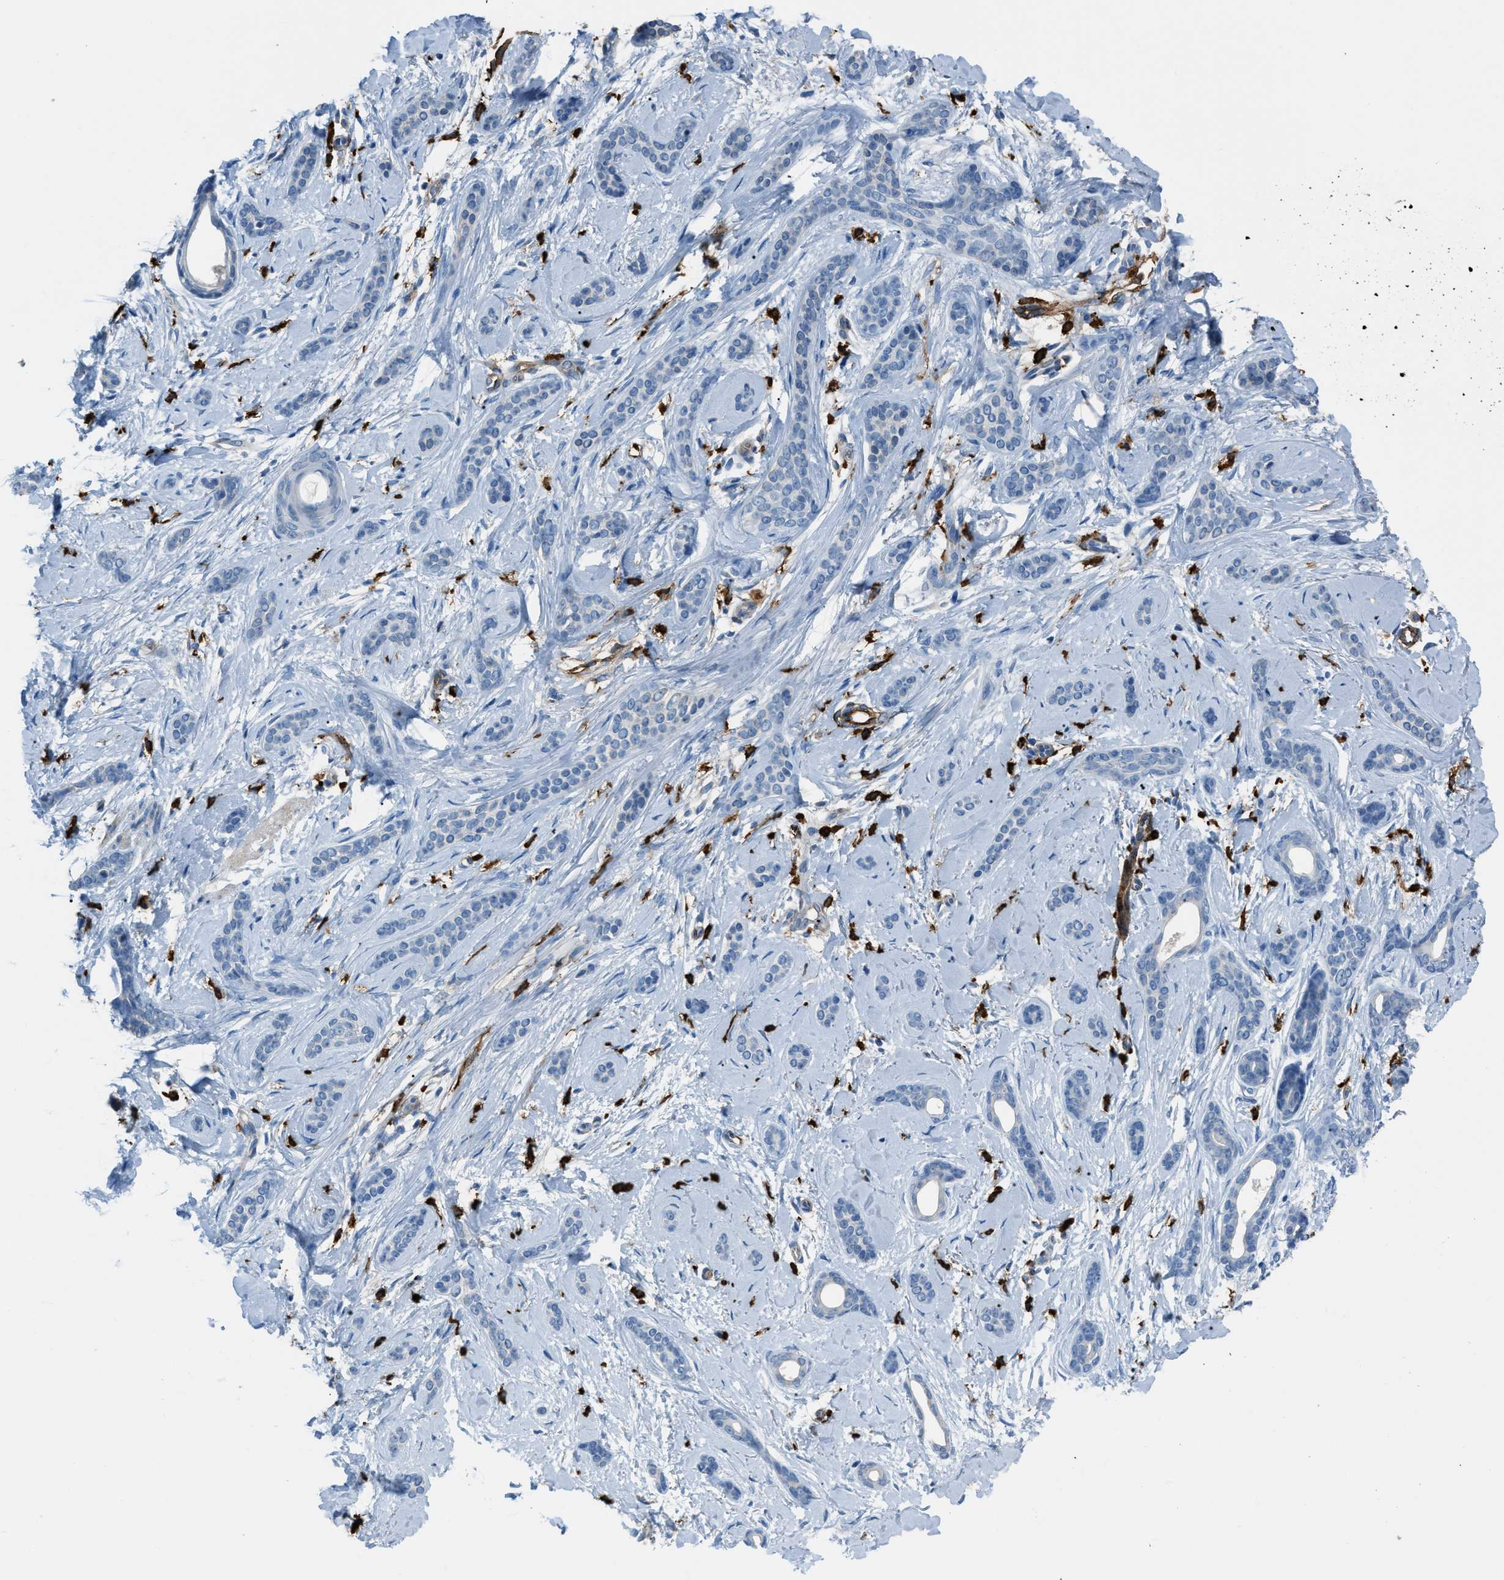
{"staining": {"intensity": "negative", "quantity": "none", "location": "none"}, "tissue": "skin cancer", "cell_type": "Tumor cells", "image_type": "cancer", "snomed": [{"axis": "morphology", "description": "Basal cell carcinoma"}, {"axis": "morphology", "description": "Adnexal tumor, benign"}, {"axis": "topography", "description": "Skin"}], "caption": "DAB (3,3'-diaminobenzidine) immunohistochemical staining of human skin cancer demonstrates no significant staining in tumor cells. (DAB (3,3'-diaminobenzidine) IHC, high magnification).", "gene": "SLC22A15", "patient": {"sex": "female", "age": 42}}